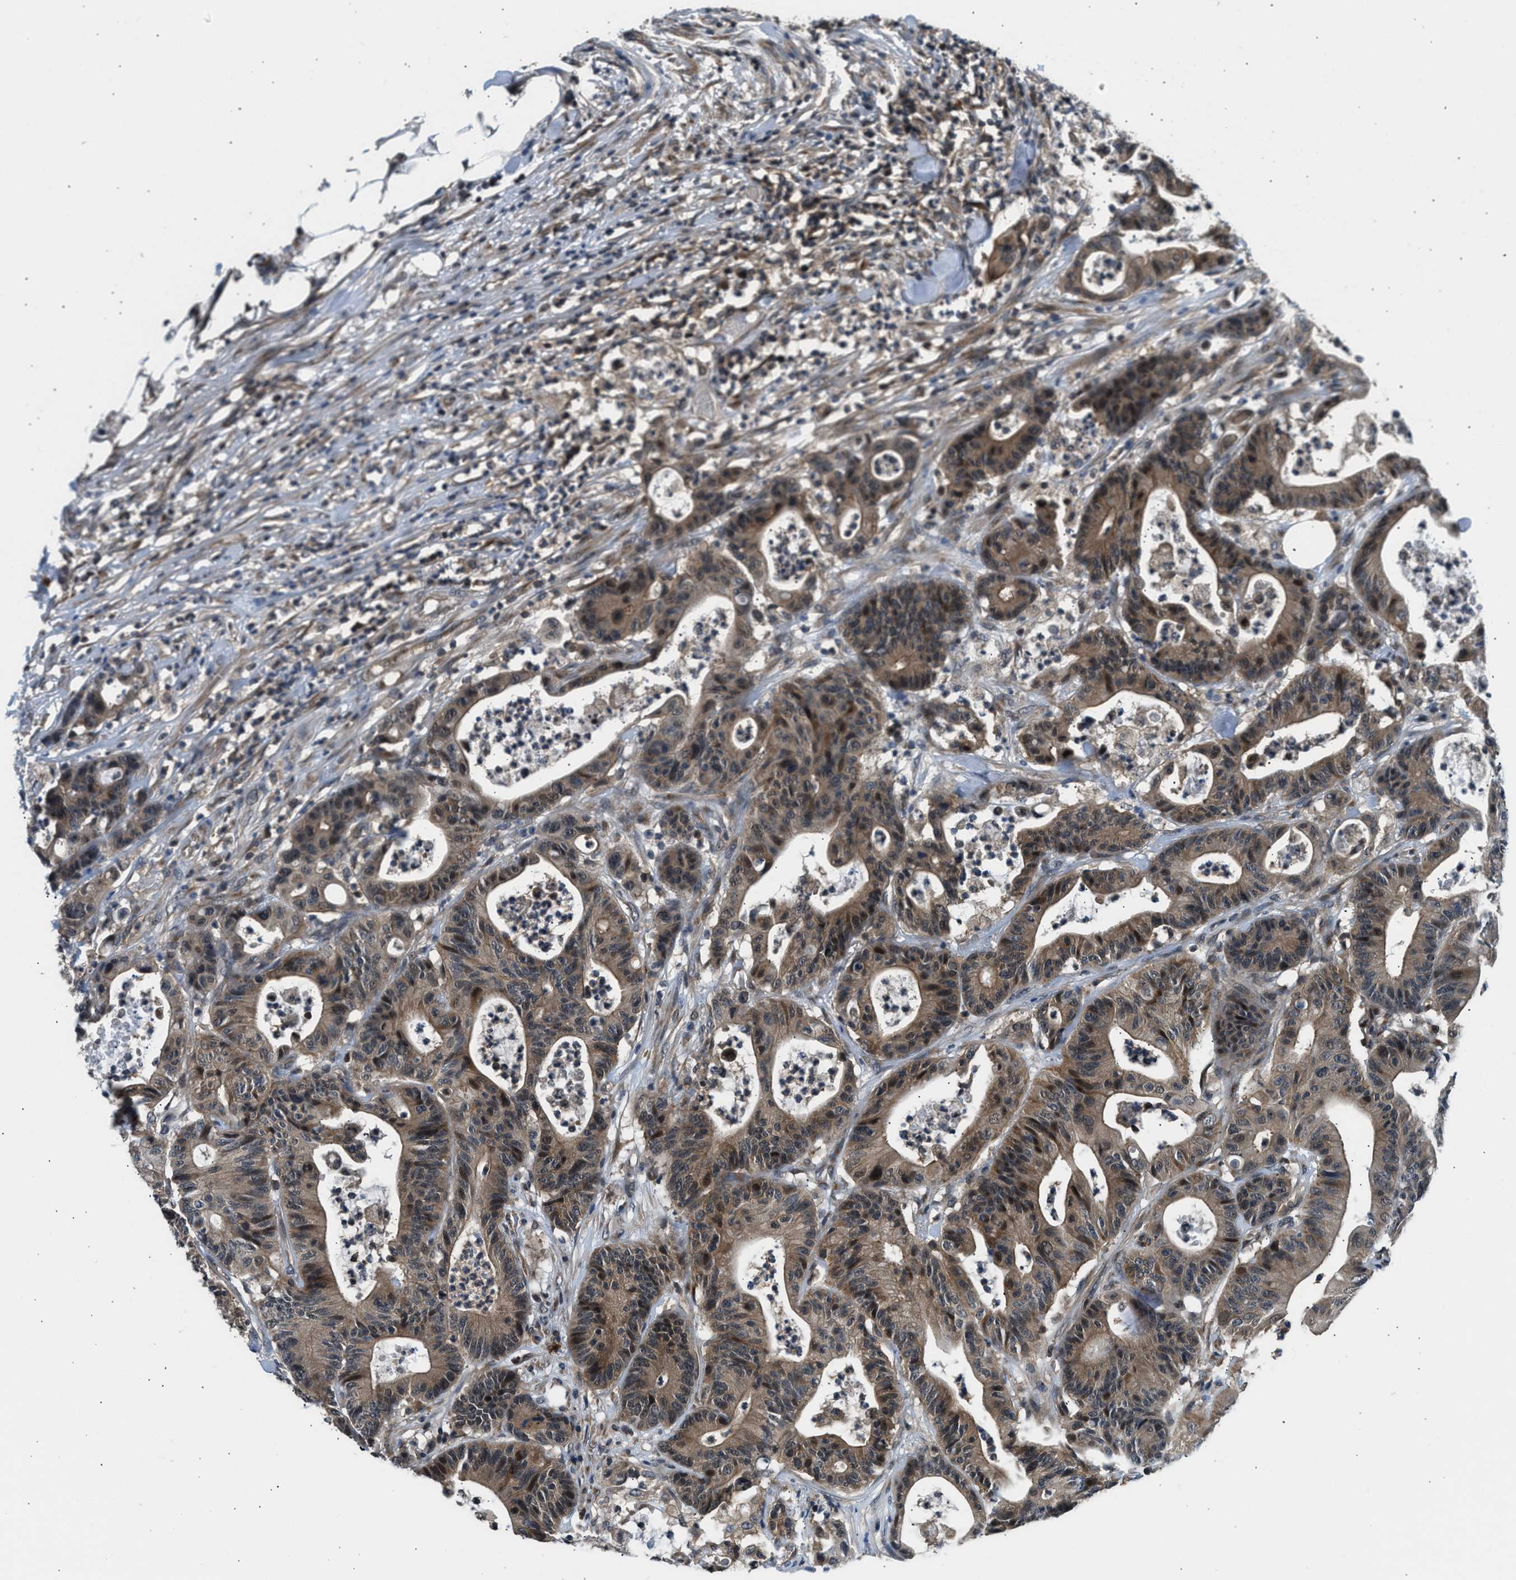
{"staining": {"intensity": "moderate", "quantity": ">75%", "location": "cytoplasmic/membranous,nuclear"}, "tissue": "colorectal cancer", "cell_type": "Tumor cells", "image_type": "cancer", "snomed": [{"axis": "morphology", "description": "Adenocarcinoma, NOS"}, {"axis": "topography", "description": "Colon"}], "caption": "IHC (DAB) staining of colorectal adenocarcinoma demonstrates moderate cytoplasmic/membranous and nuclear protein positivity in about >75% of tumor cells.", "gene": "MTMR1", "patient": {"sex": "female", "age": 84}}